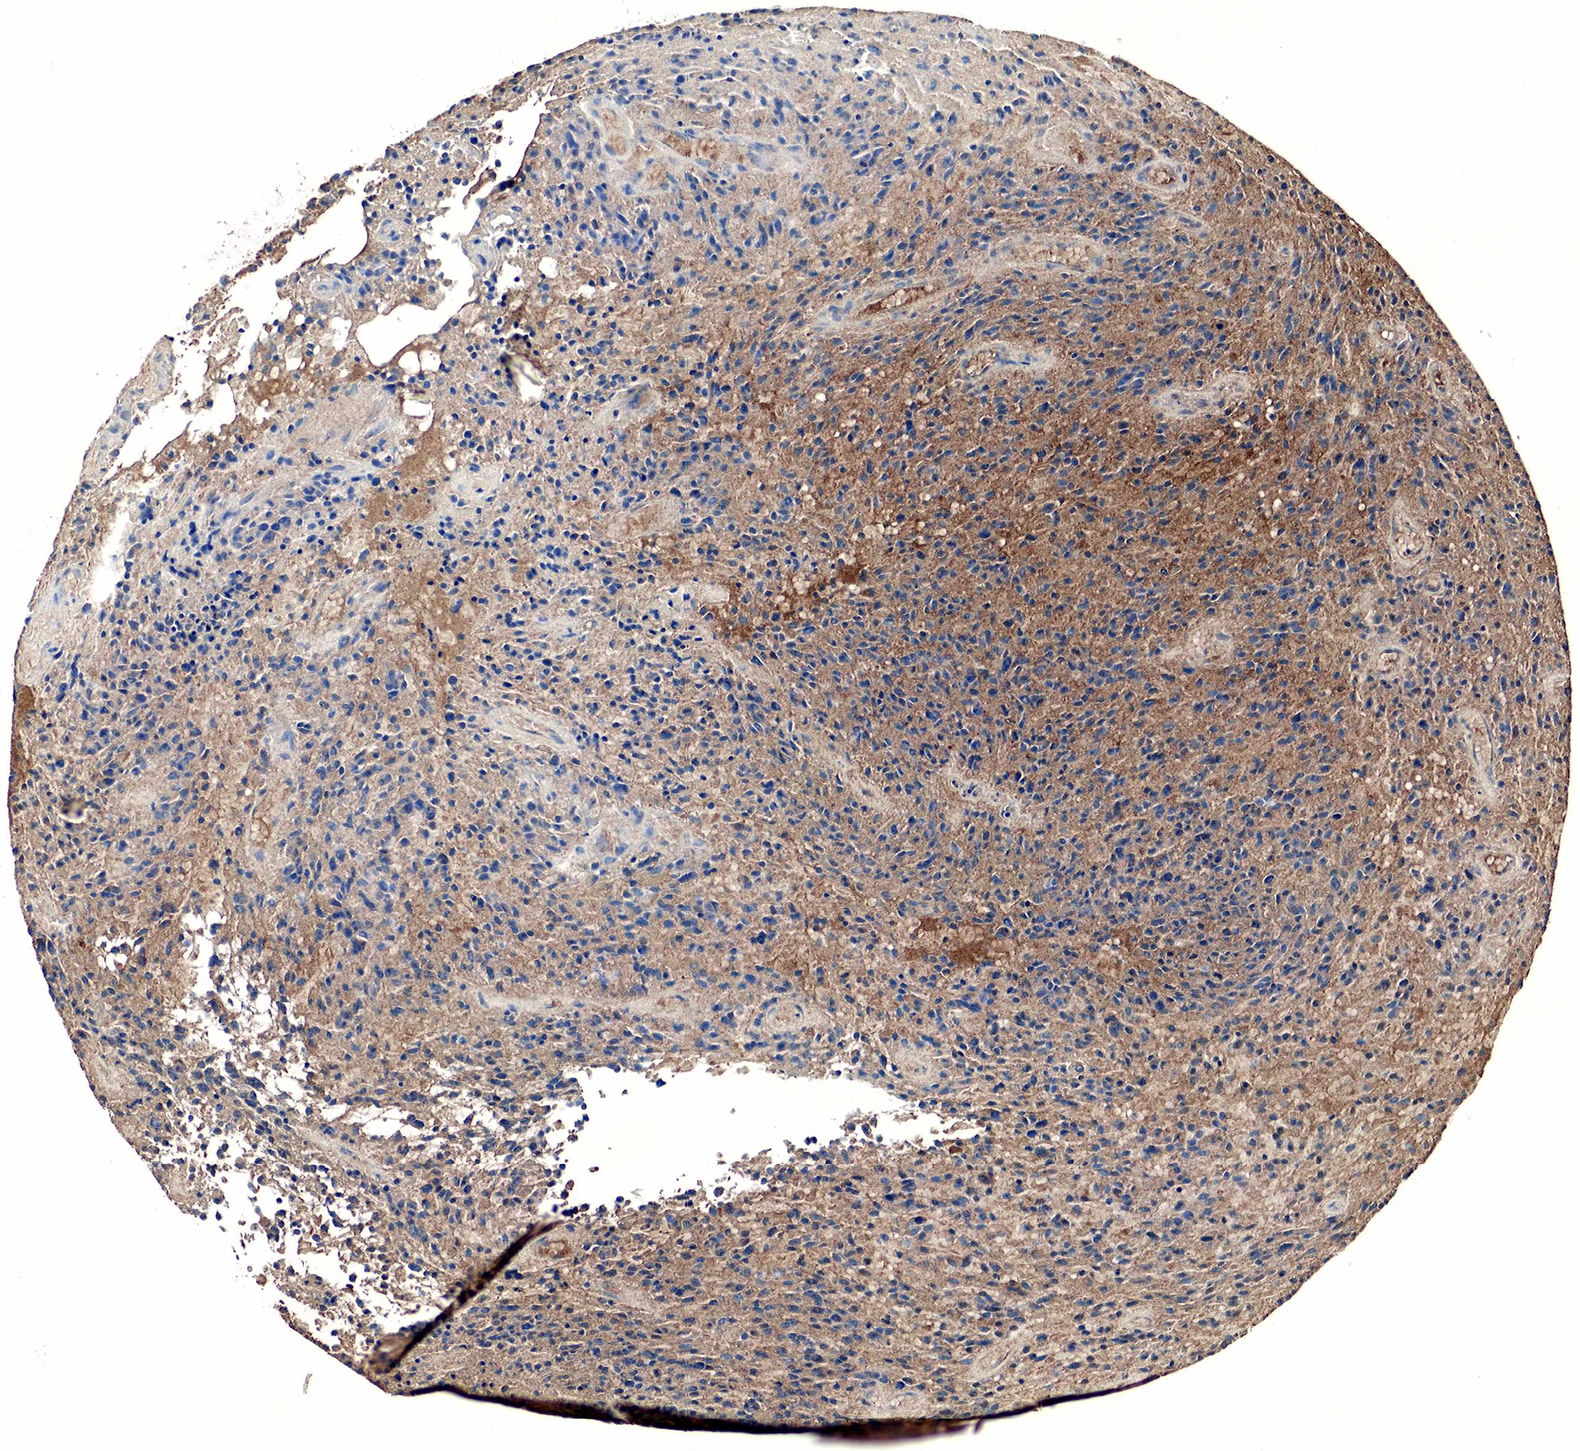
{"staining": {"intensity": "moderate", "quantity": ">75%", "location": "cytoplasmic/membranous"}, "tissue": "glioma", "cell_type": "Tumor cells", "image_type": "cancer", "snomed": [{"axis": "morphology", "description": "Glioma, malignant, High grade"}, {"axis": "topography", "description": "Brain"}], "caption": "Moderate cytoplasmic/membranous staining for a protein is identified in approximately >75% of tumor cells of malignant glioma (high-grade) using immunohistochemistry.", "gene": "SPIN1", "patient": {"sex": "female", "age": 13}}